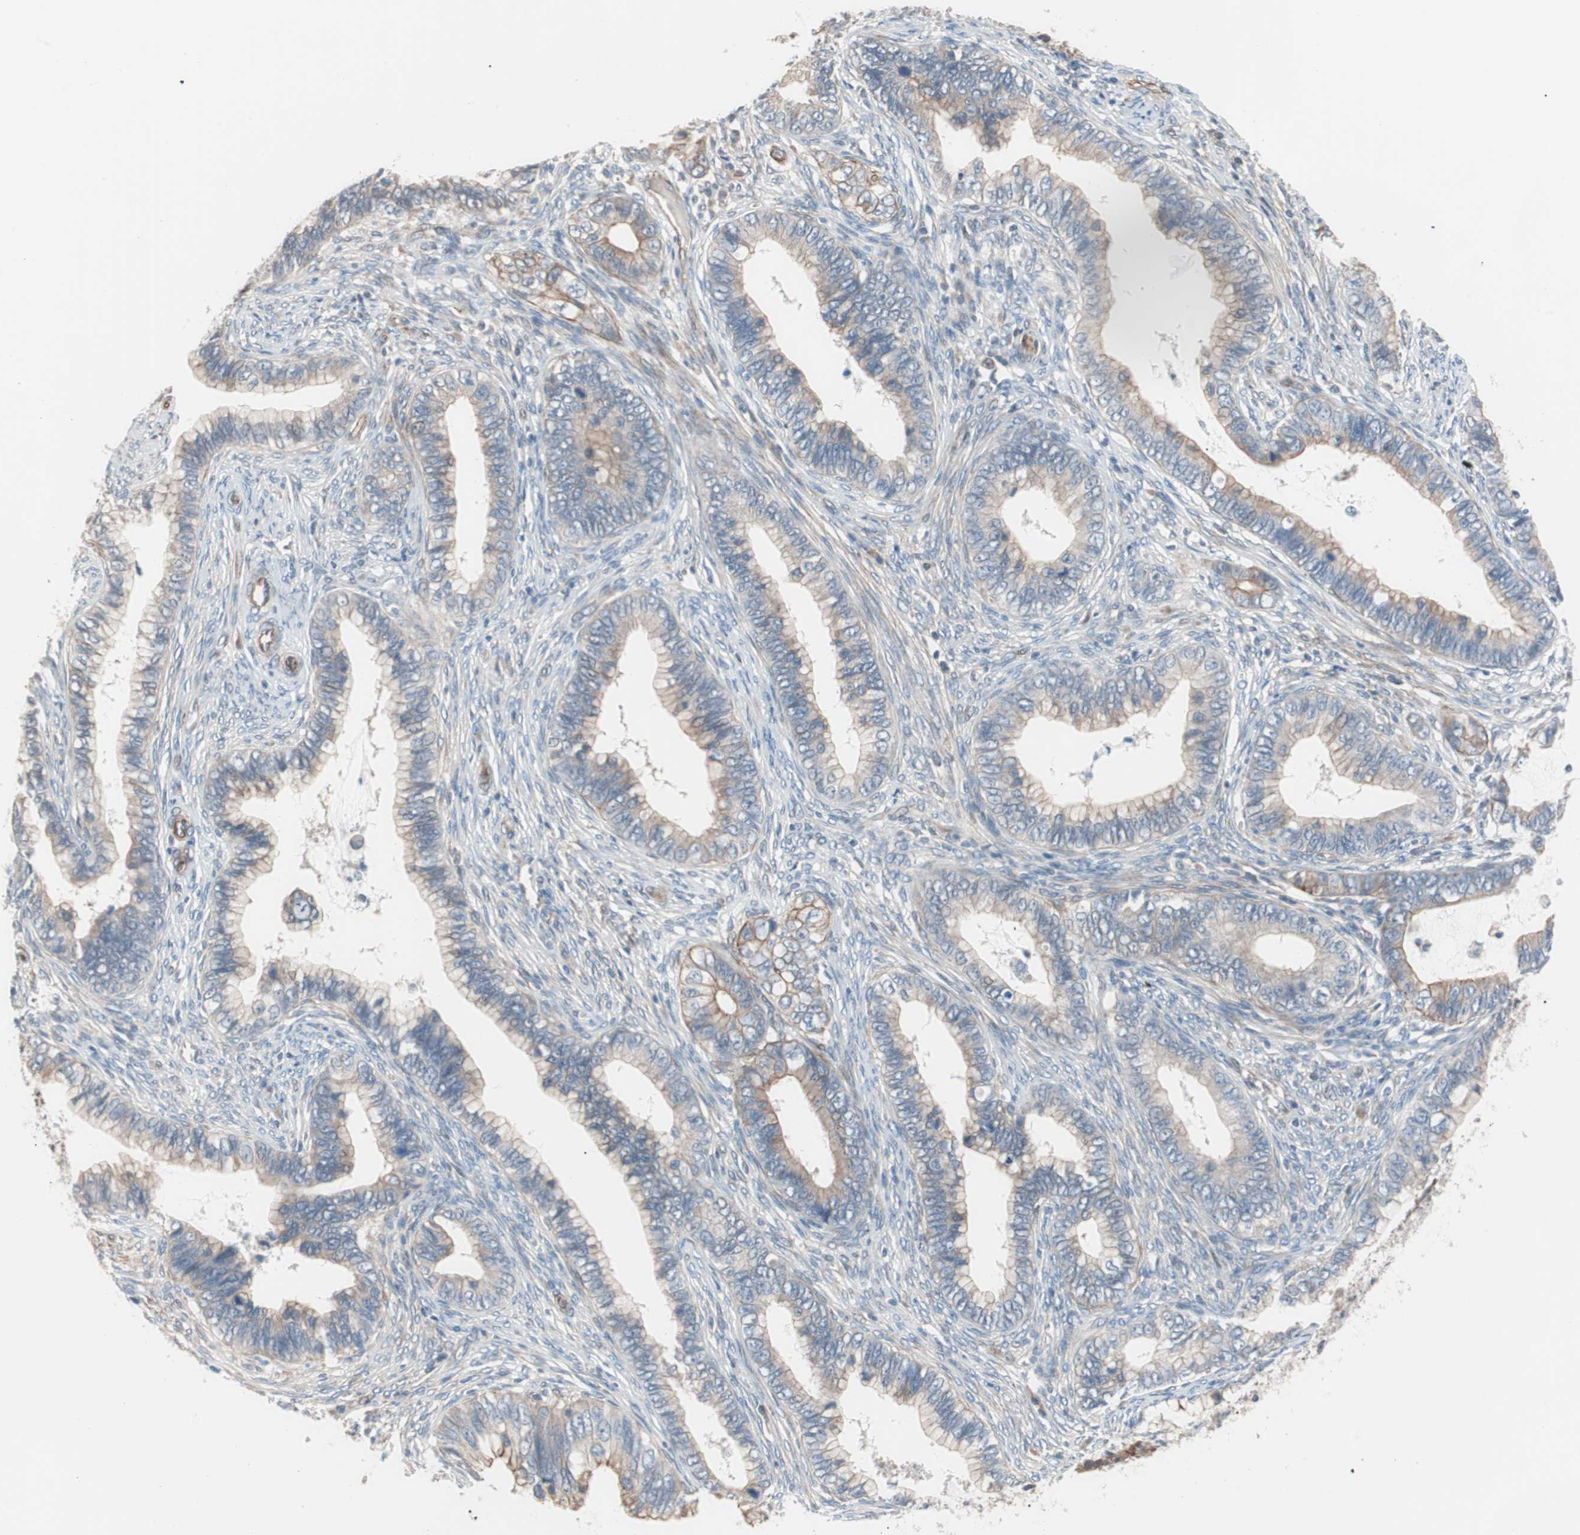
{"staining": {"intensity": "weak", "quantity": "<25%", "location": "cytoplasmic/membranous"}, "tissue": "cervical cancer", "cell_type": "Tumor cells", "image_type": "cancer", "snomed": [{"axis": "morphology", "description": "Adenocarcinoma, NOS"}, {"axis": "topography", "description": "Cervix"}], "caption": "Tumor cells show no significant protein expression in cervical cancer. (DAB immunohistochemistry with hematoxylin counter stain).", "gene": "SMG1", "patient": {"sex": "female", "age": 44}}